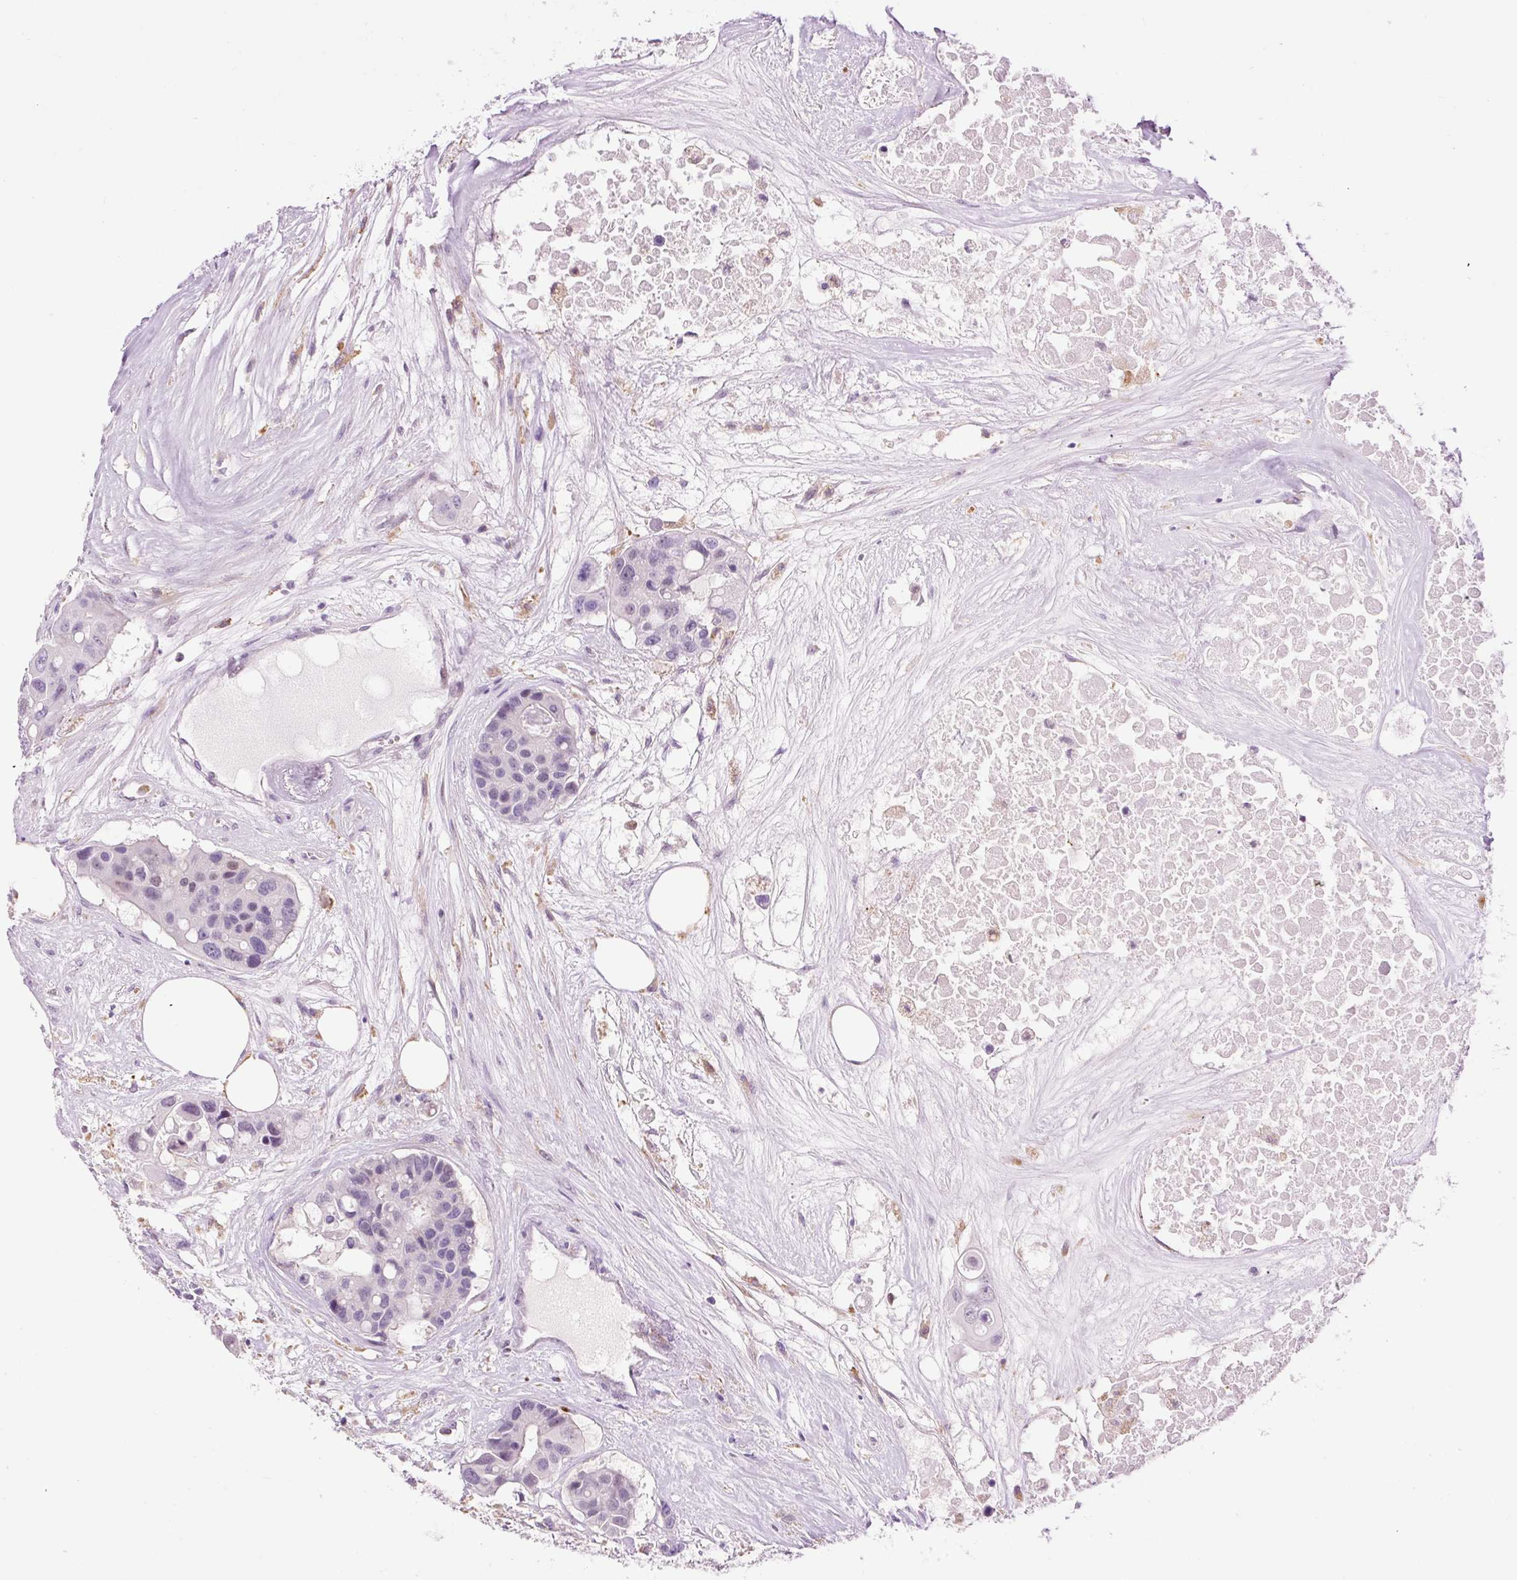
{"staining": {"intensity": "negative", "quantity": "none", "location": "none"}, "tissue": "colorectal cancer", "cell_type": "Tumor cells", "image_type": "cancer", "snomed": [{"axis": "morphology", "description": "Adenocarcinoma, NOS"}, {"axis": "topography", "description": "Colon"}], "caption": "Tumor cells are negative for brown protein staining in colorectal cancer.", "gene": "LY86", "patient": {"sex": "male", "age": 77}}